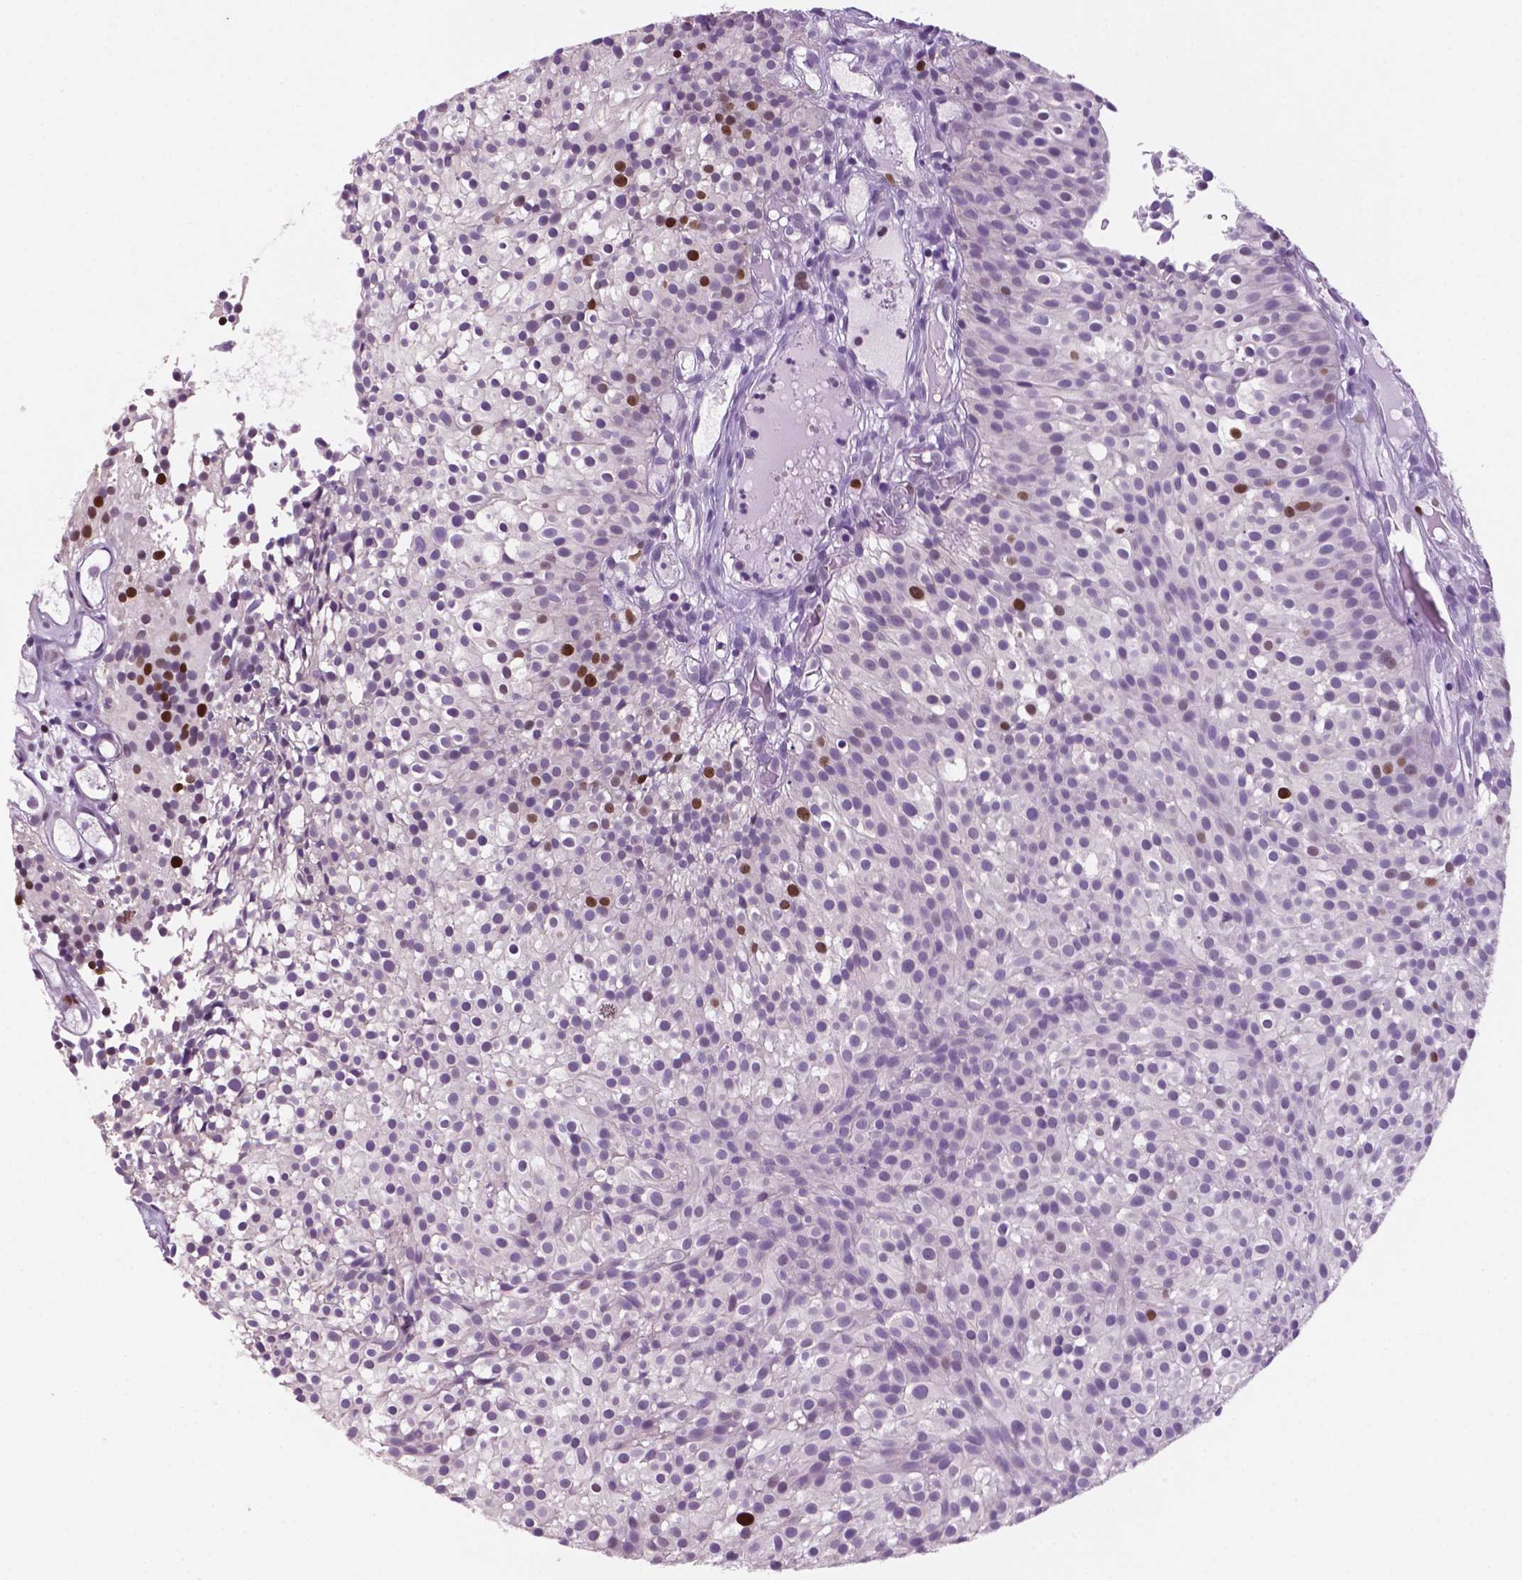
{"staining": {"intensity": "strong", "quantity": "<25%", "location": "nuclear"}, "tissue": "urothelial cancer", "cell_type": "Tumor cells", "image_type": "cancer", "snomed": [{"axis": "morphology", "description": "Urothelial carcinoma, Low grade"}, {"axis": "topography", "description": "Urinary bladder"}], "caption": "A histopathology image showing strong nuclear expression in about <25% of tumor cells in urothelial cancer, as visualized by brown immunohistochemical staining.", "gene": "NCAPH2", "patient": {"sex": "male", "age": 63}}